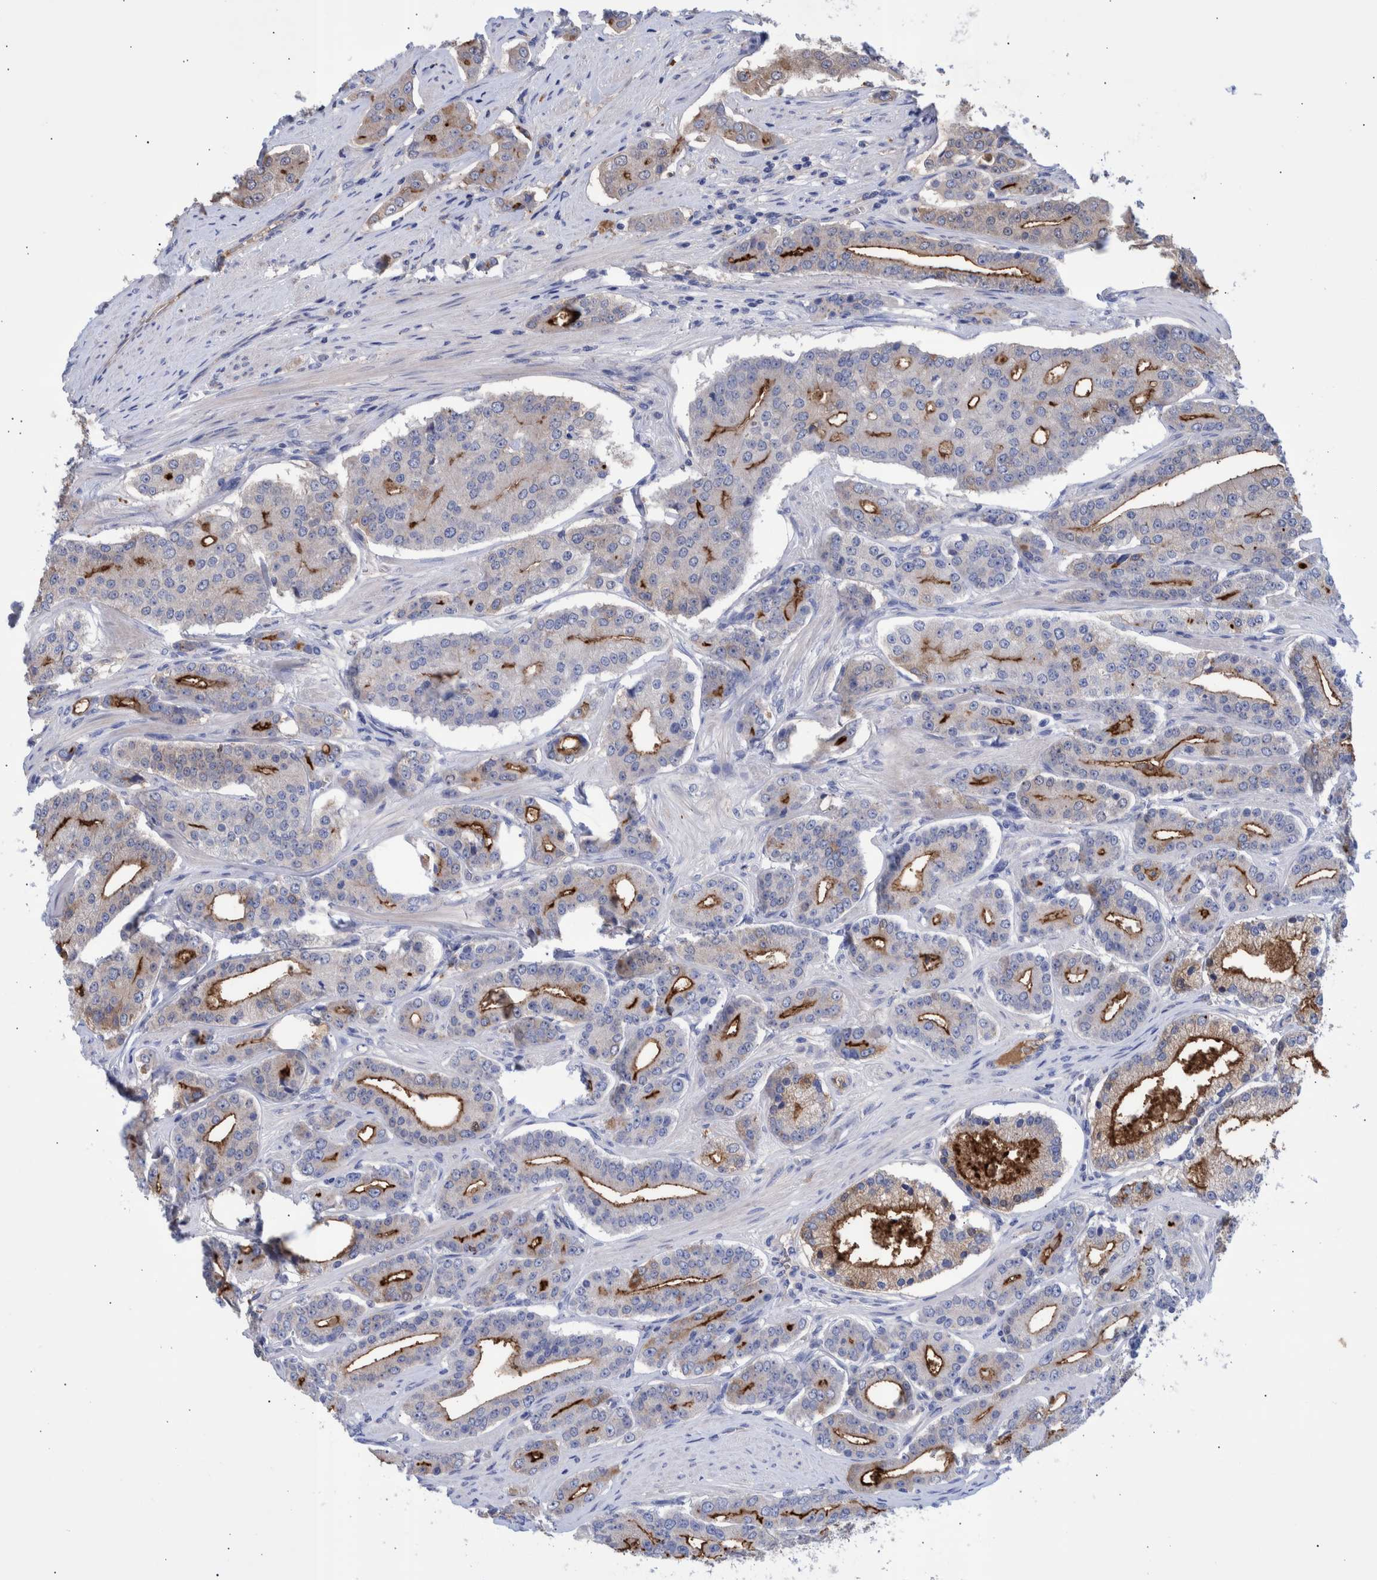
{"staining": {"intensity": "moderate", "quantity": "25%-75%", "location": "cytoplasmic/membranous"}, "tissue": "prostate cancer", "cell_type": "Tumor cells", "image_type": "cancer", "snomed": [{"axis": "morphology", "description": "Adenocarcinoma, High grade"}, {"axis": "topography", "description": "Prostate"}], "caption": "Tumor cells demonstrate medium levels of moderate cytoplasmic/membranous expression in about 25%-75% of cells in high-grade adenocarcinoma (prostate).", "gene": "DLL4", "patient": {"sex": "male", "age": 71}}